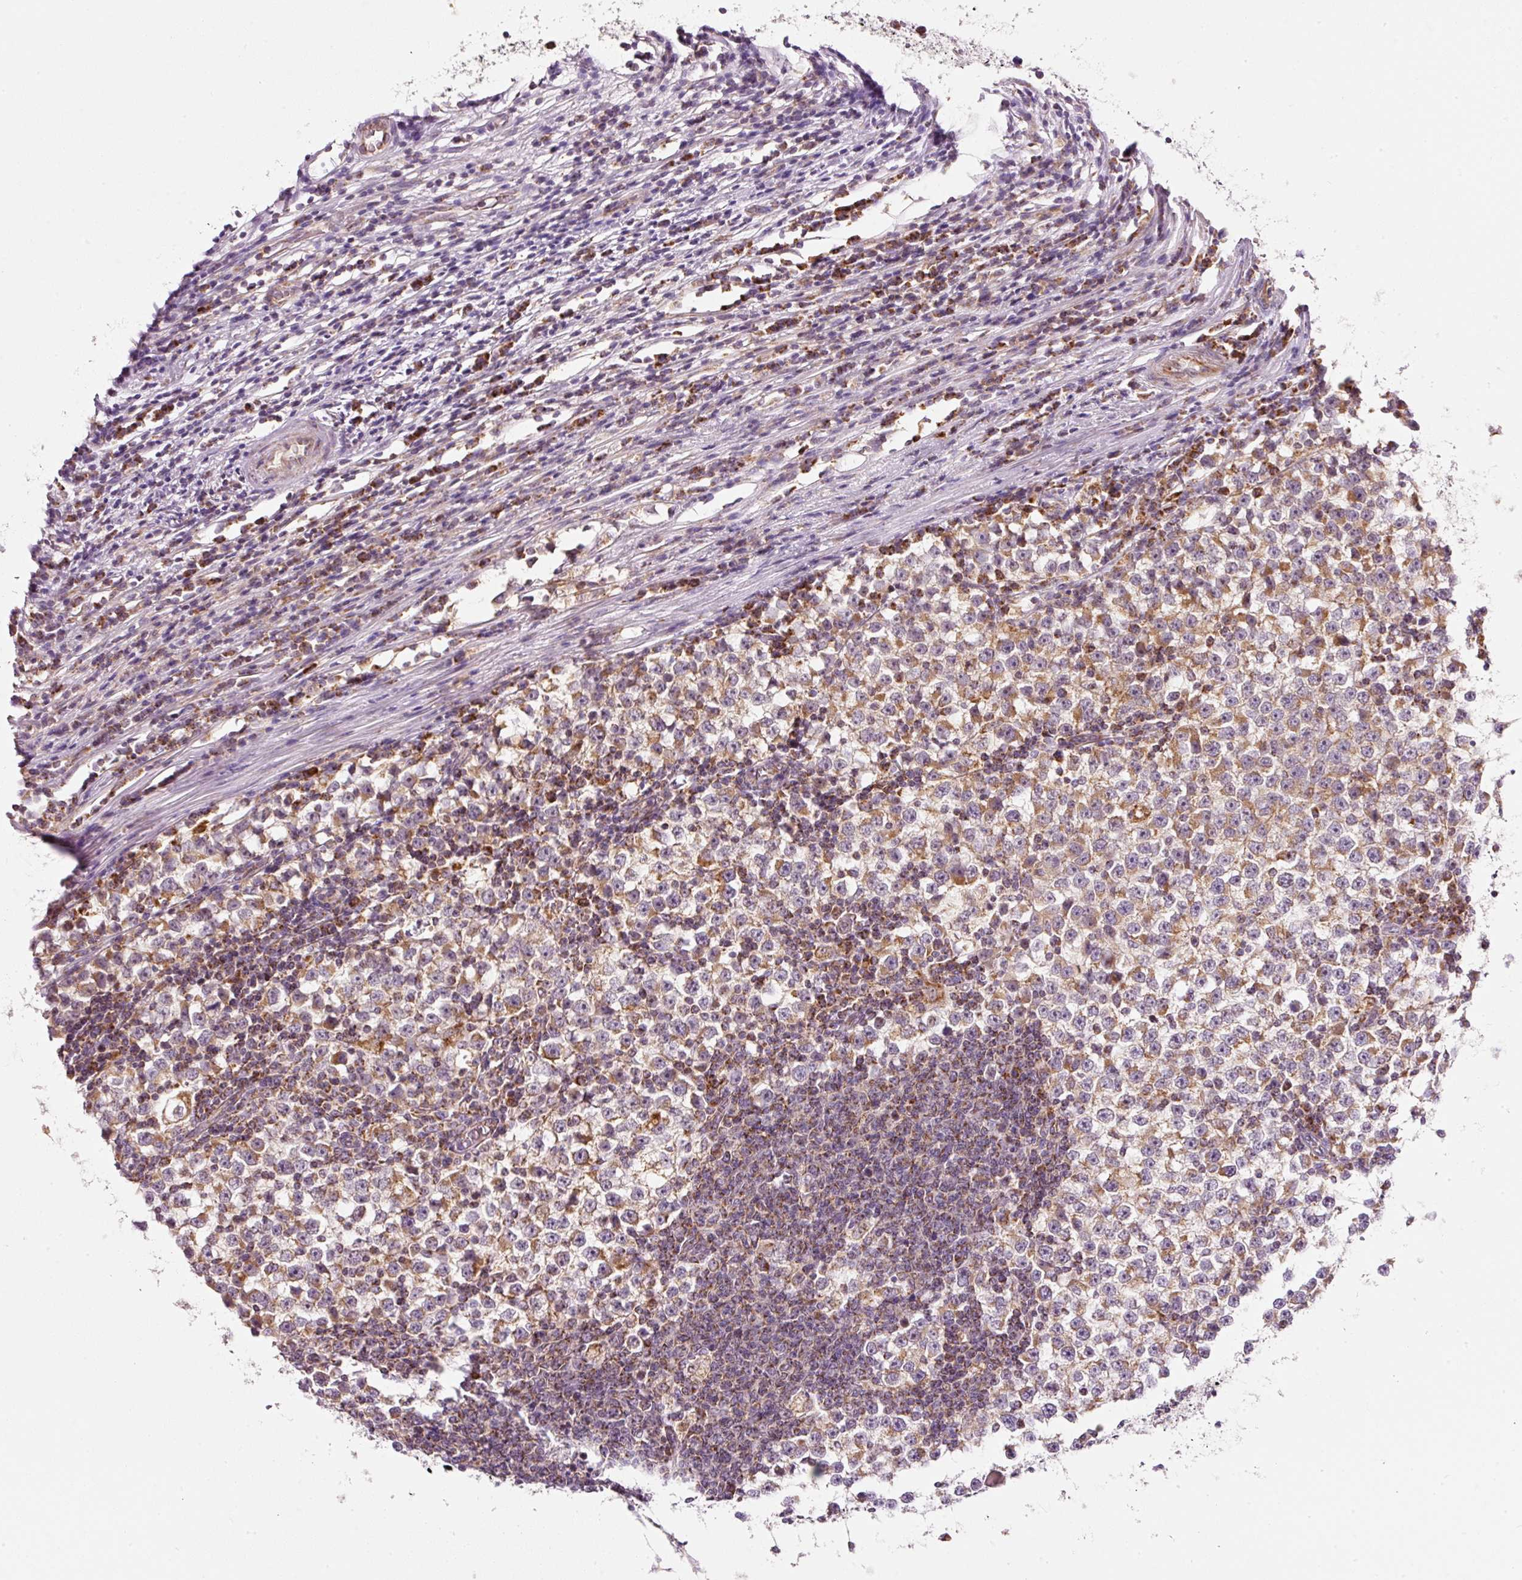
{"staining": {"intensity": "moderate", "quantity": "25%-75%", "location": "cytoplasmic/membranous"}, "tissue": "testis cancer", "cell_type": "Tumor cells", "image_type": "cancer", "snomed": [{"axis": "morphology", "description": "Seminoma, NOS"}, {"axis": "topography", "description": "Testis"}], "caption": "A brown stain shows moderate cytoplasmic/membranous positivity of a protein in human testis seminoma tumor cells.", "gene": "FAM78B", "patient": {"sex": "male", "age": 65}}